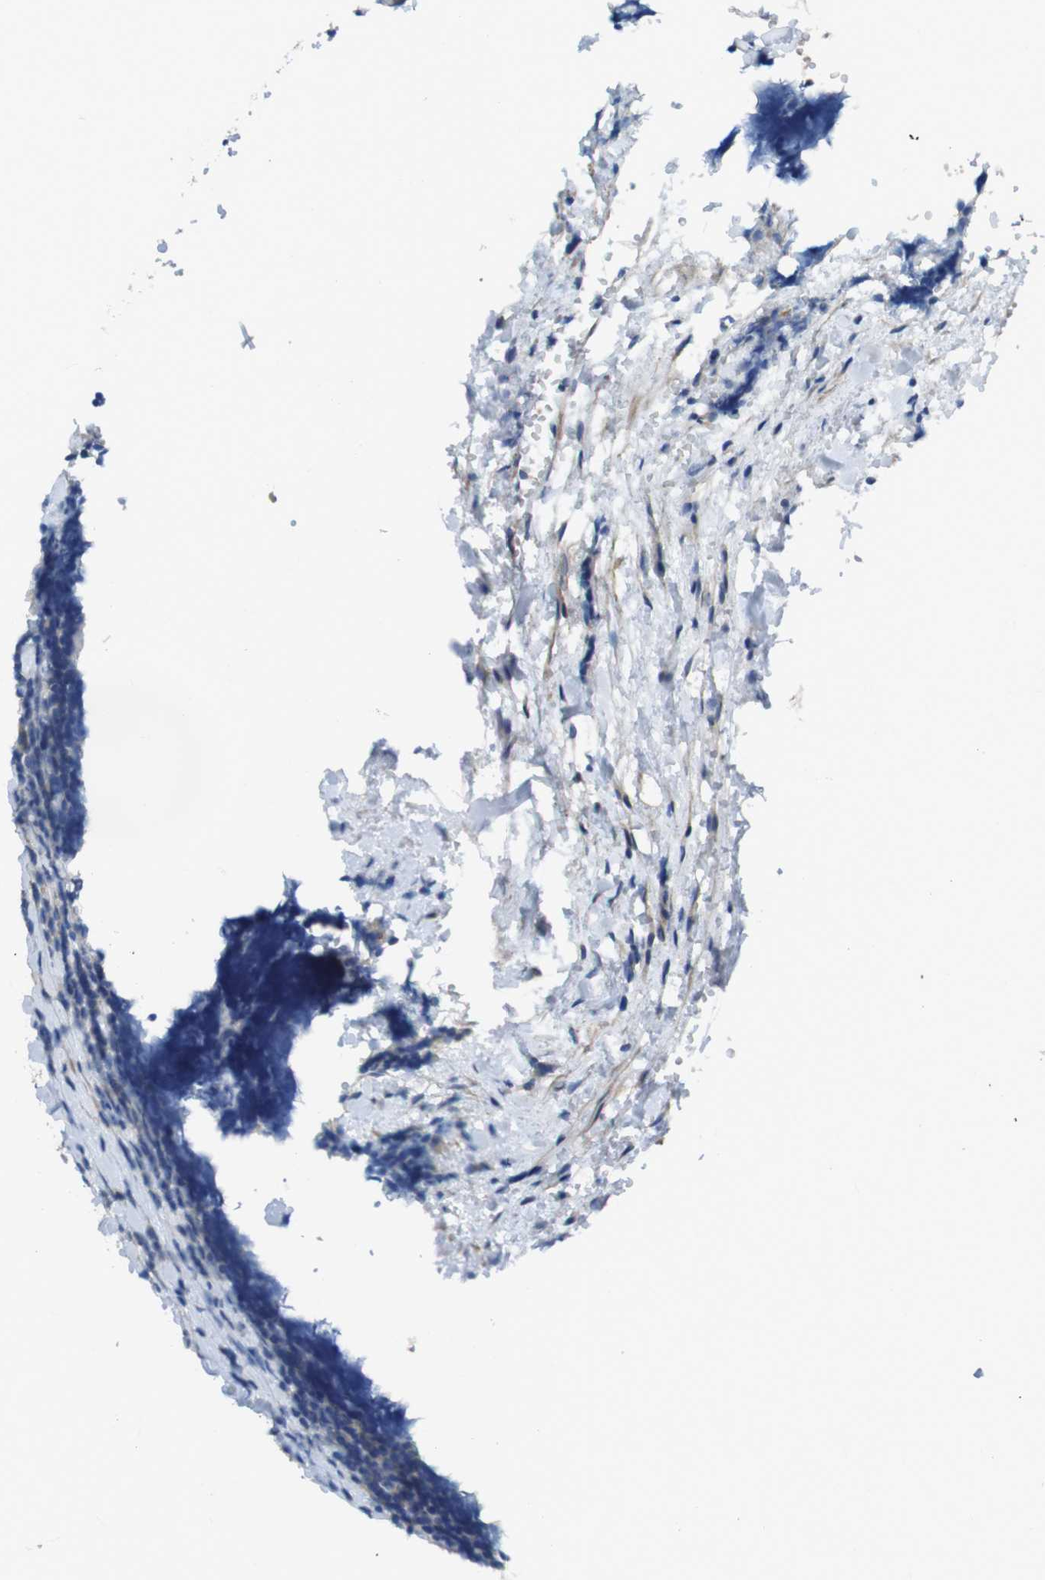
{"staining": {"intensity": "weak", "quantity": "<25%", "location": "cytoplasmic/membranous"}, "tissue": "lymphoma", "cell_type": "Tumor cells", "image_type": "cancer", "snomed": [{"axis": "morphology", "description": "Malignant lymphoma, non-Hodgkin's type, Low grade"}, {"axis": "topography", "description": "Lymph node"}], "caption": "Tumor cells are negative for protein expression in human malignant lymphoma, non-Hodgkin's type (low-grade).", "gene": "ABHD15", "patient": {"sex": "male", "age": 83}}